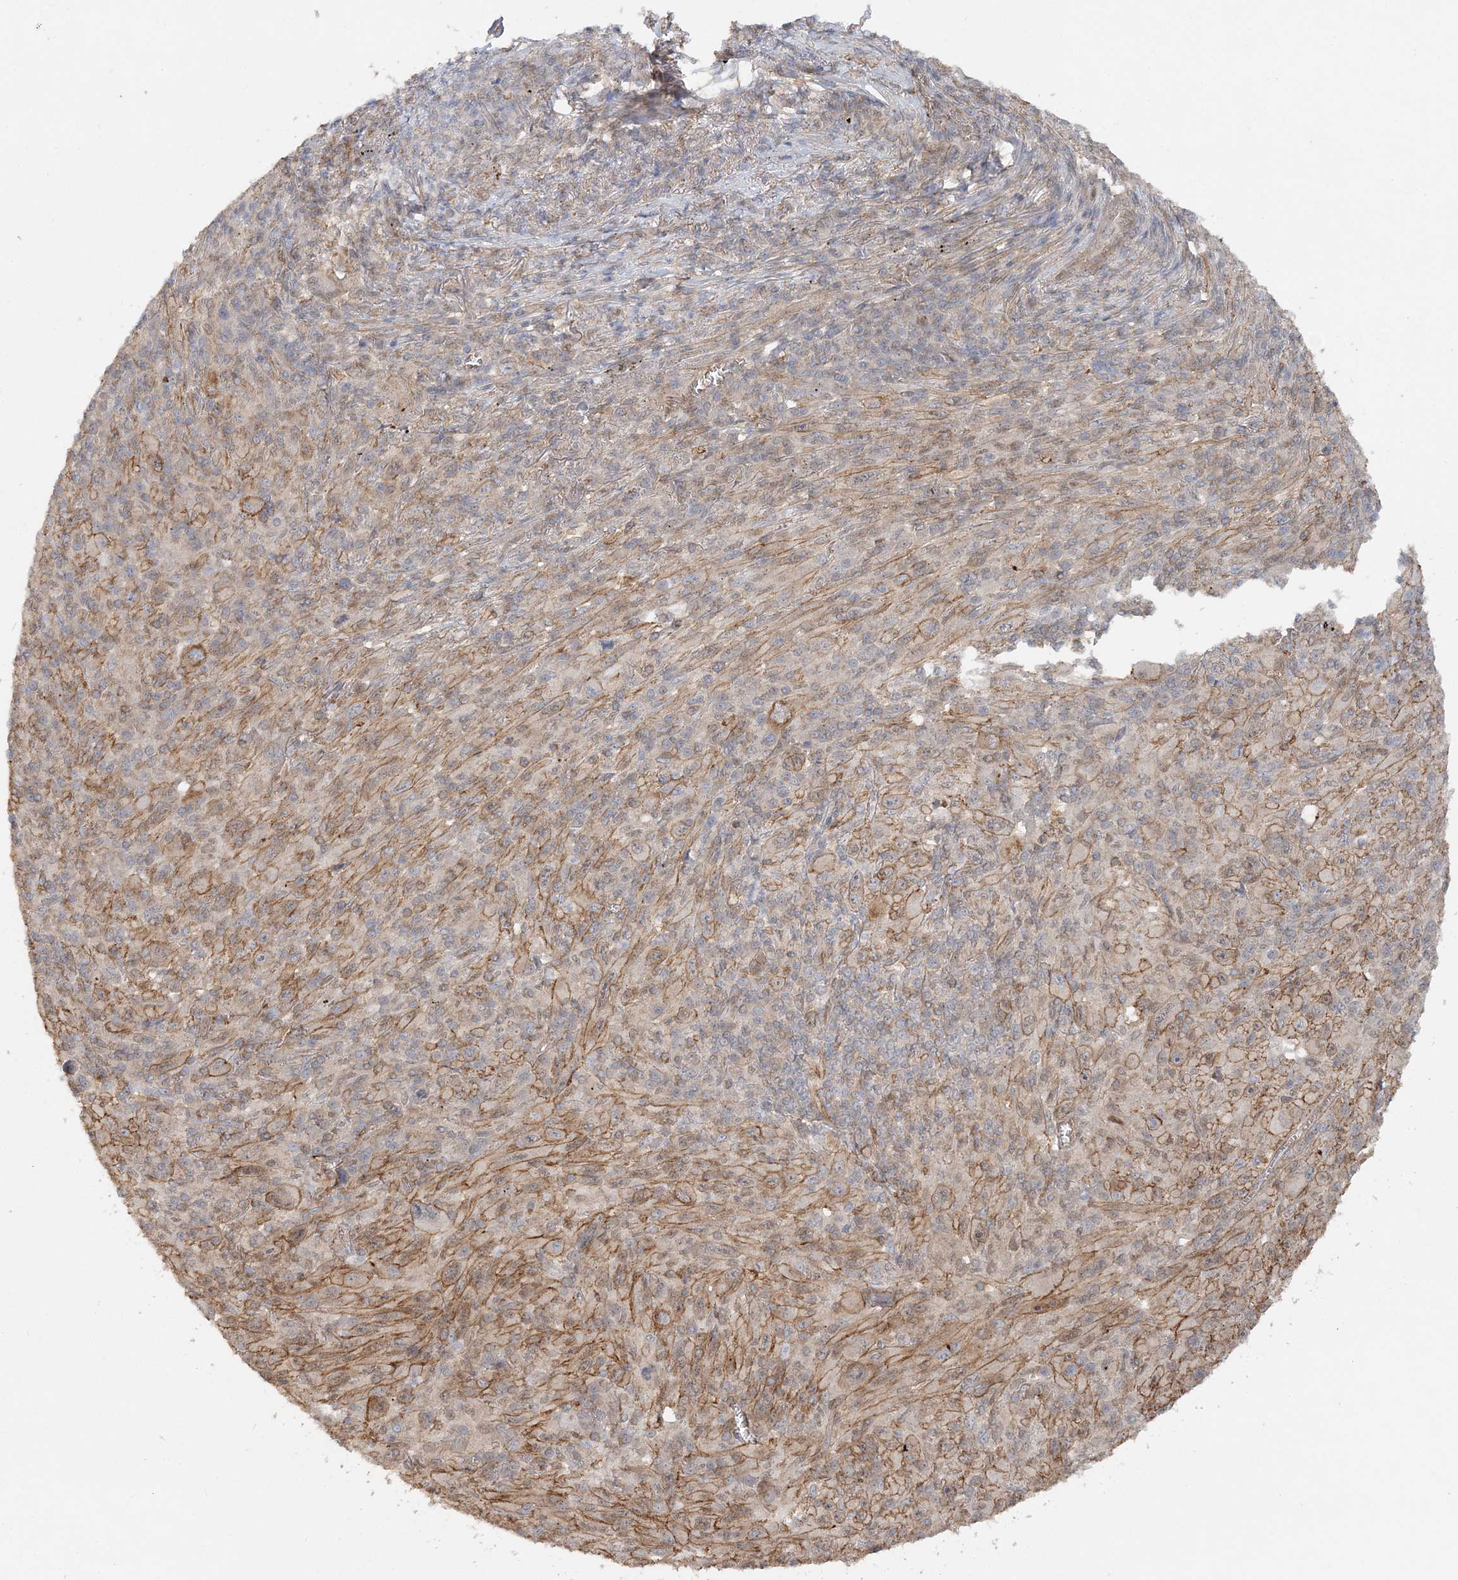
{"staining": {"intensity": "moderate", "quantity": "25%-75%", "location": "cytoplasmic/membranous"}, "tissue": "melanoma", "cell_type": "Tumor cells", "image_type": "cancer", "snomed": [{"axis": "morphology", "description": "Malignant melanoma, Metastatic site"}, {"axis": "topography", "description": "Skin"}], "caption": "Immunohistochemical staining of malignant melanoma (metastatic site) demonstrates medium levels of moderate cytoplasmic/membranous staining in about 25%-75% of tumor cells.", "gene": "MAT2B", "patient": {"sex": "female", "age": 56}}